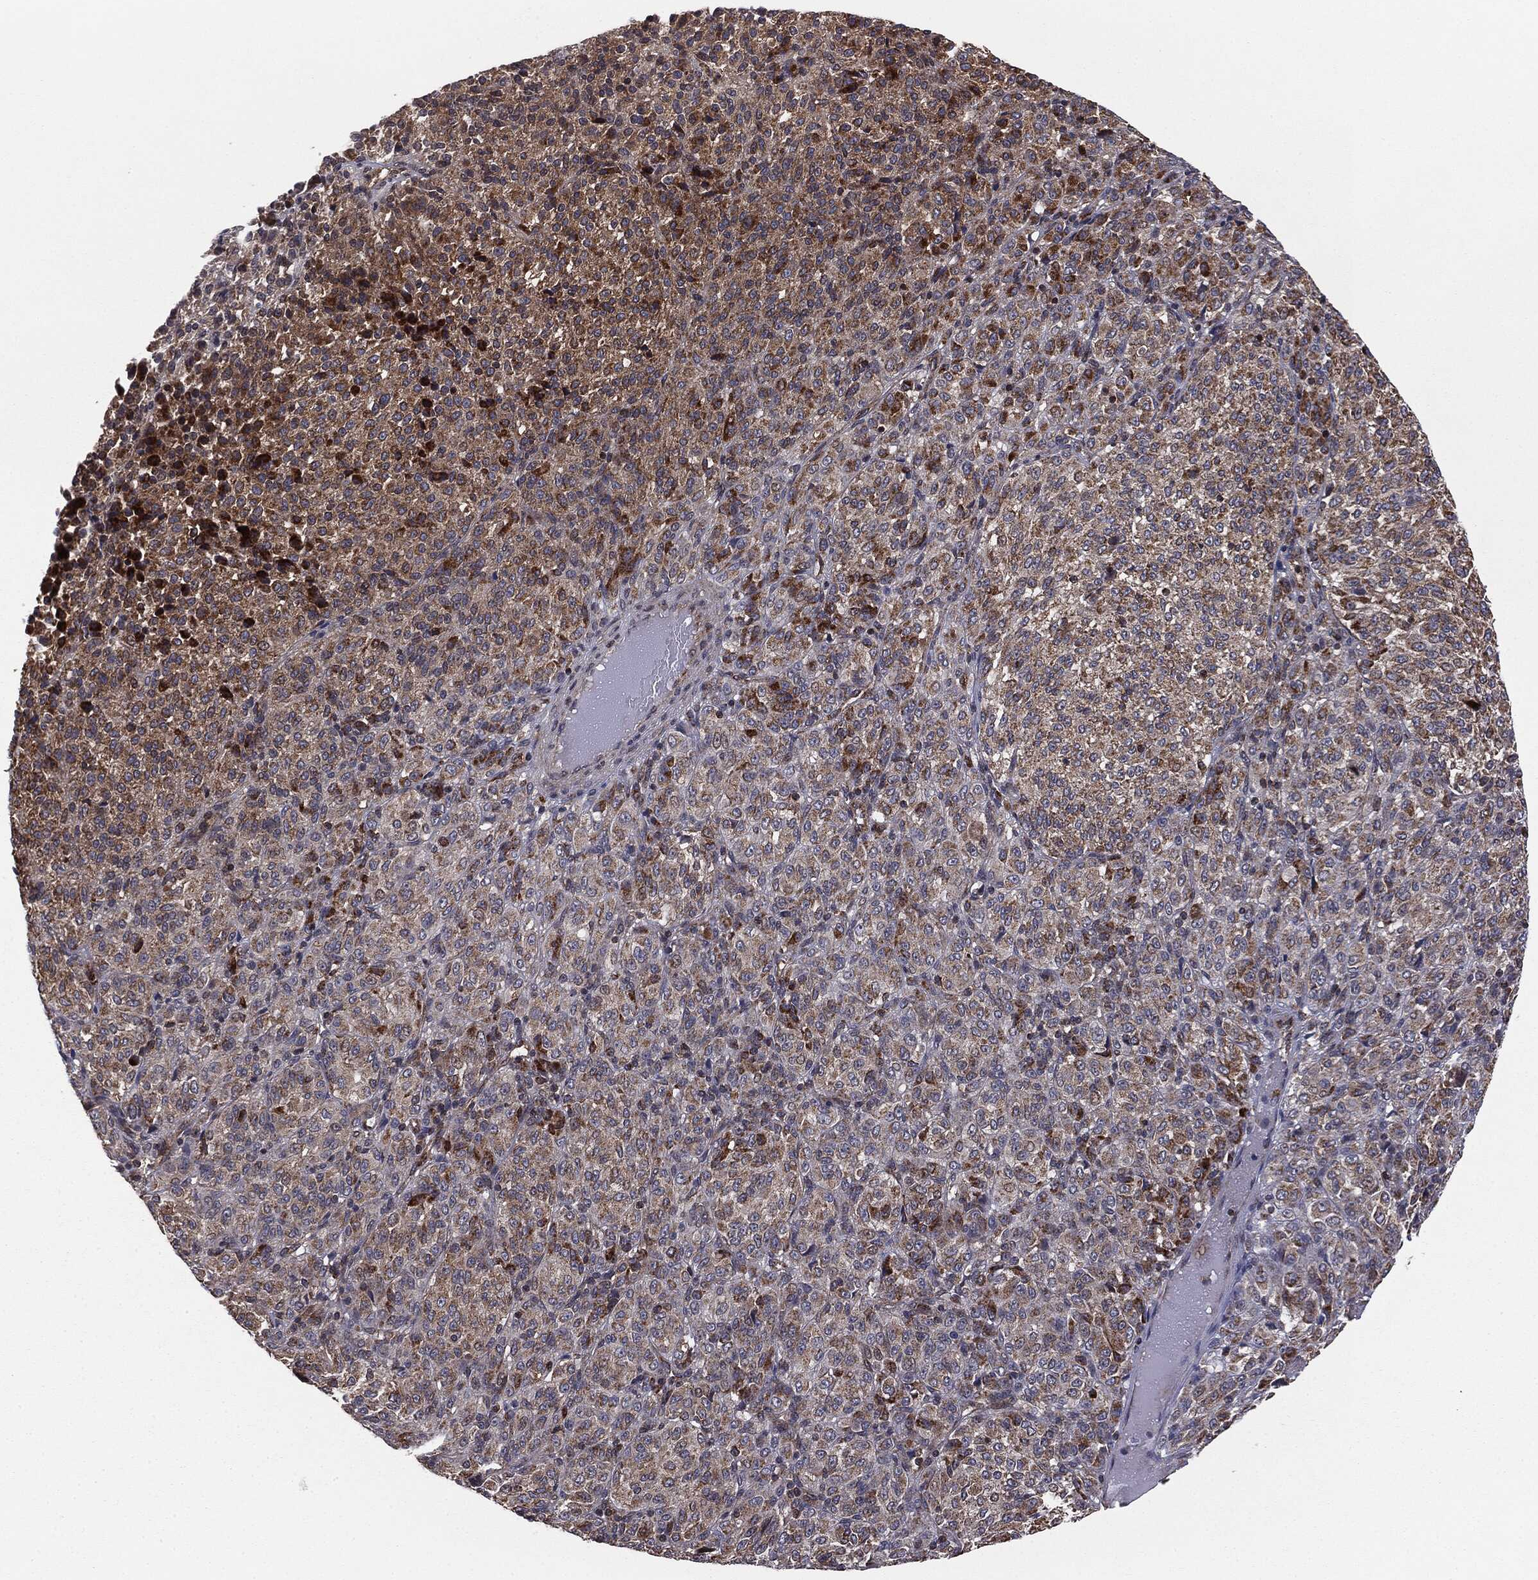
{"staining": {"intensity": "moderate", "quantity": ">75%", "location": "cytoplasmic/membranous"}, "tissue": "melanoma", "cell_type": "Tumor cells", "image_type": "cancer", "snomed": [{"axis": "morphology", "description": "Malignant melanoma, Metastatic site"}, {"axis": "topography", "description": "Brain"}], "caption": "Immunohistochemical staining of melanoma demonstrates moderate cytoplasmic/membranous protein staining in approximately >75% of tumor cells.", "gene": "MTOR", "patient": {"sex": "female", "age": 56}}